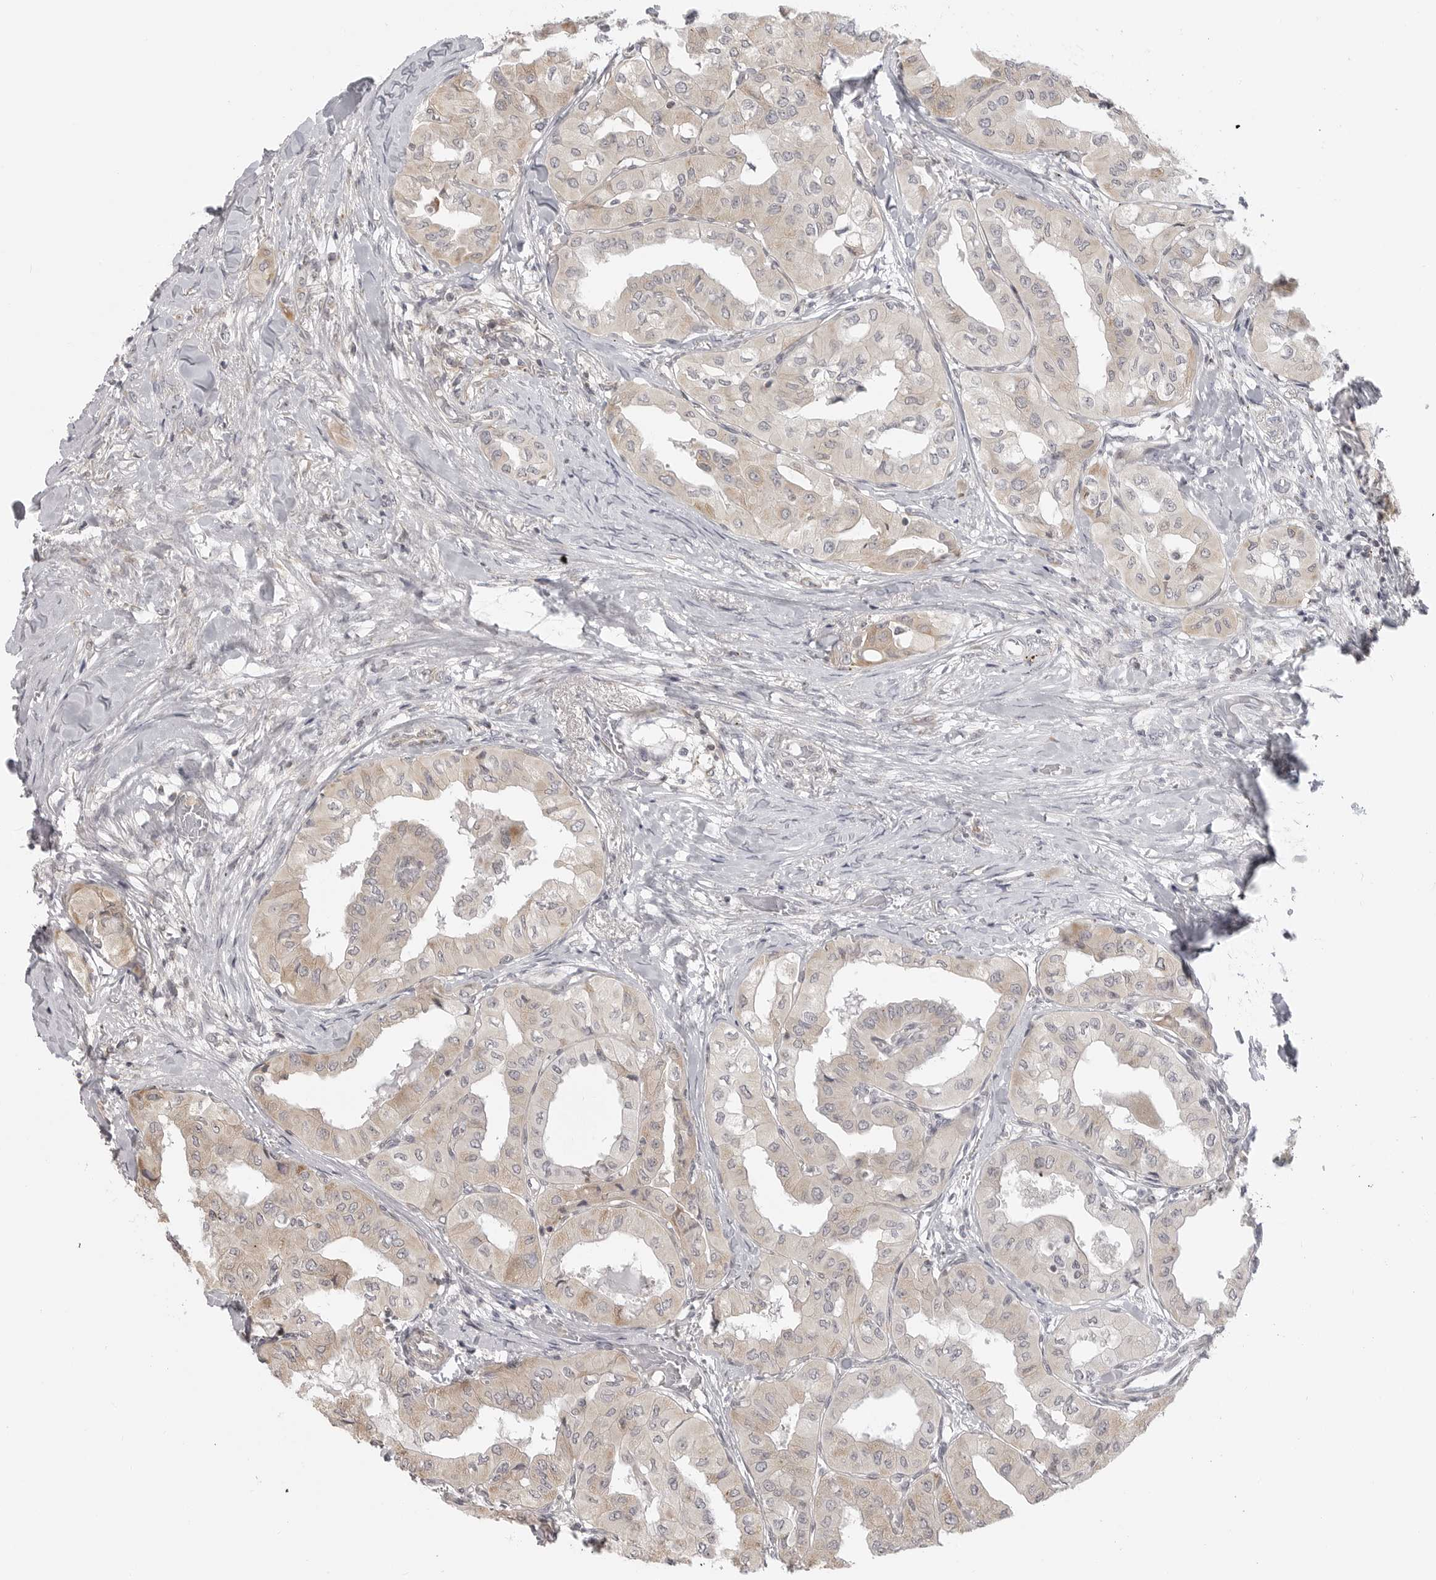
{"staining": {"intensity": "weak", "quantity": "<25%", "location": "cytoplasmic/membranous"}, "tissue": "thyroid cancer", "cell_type": "Tumor cells", "image_type": "cancer", "snomed": [{"axis": "morphology", "description": "Papillary adenocarcinoma, NOS"}, {"axis": "topography", "description": "Thyroid gland"}], "caption": "Tumor cells are negative for protein expression in human papillary adenocarcinoma (thyroid). (IHC, brightfield microscopy, high magnification).", "gene": "MAP7D1", "patient": {"sex": "female", "age": 59}}